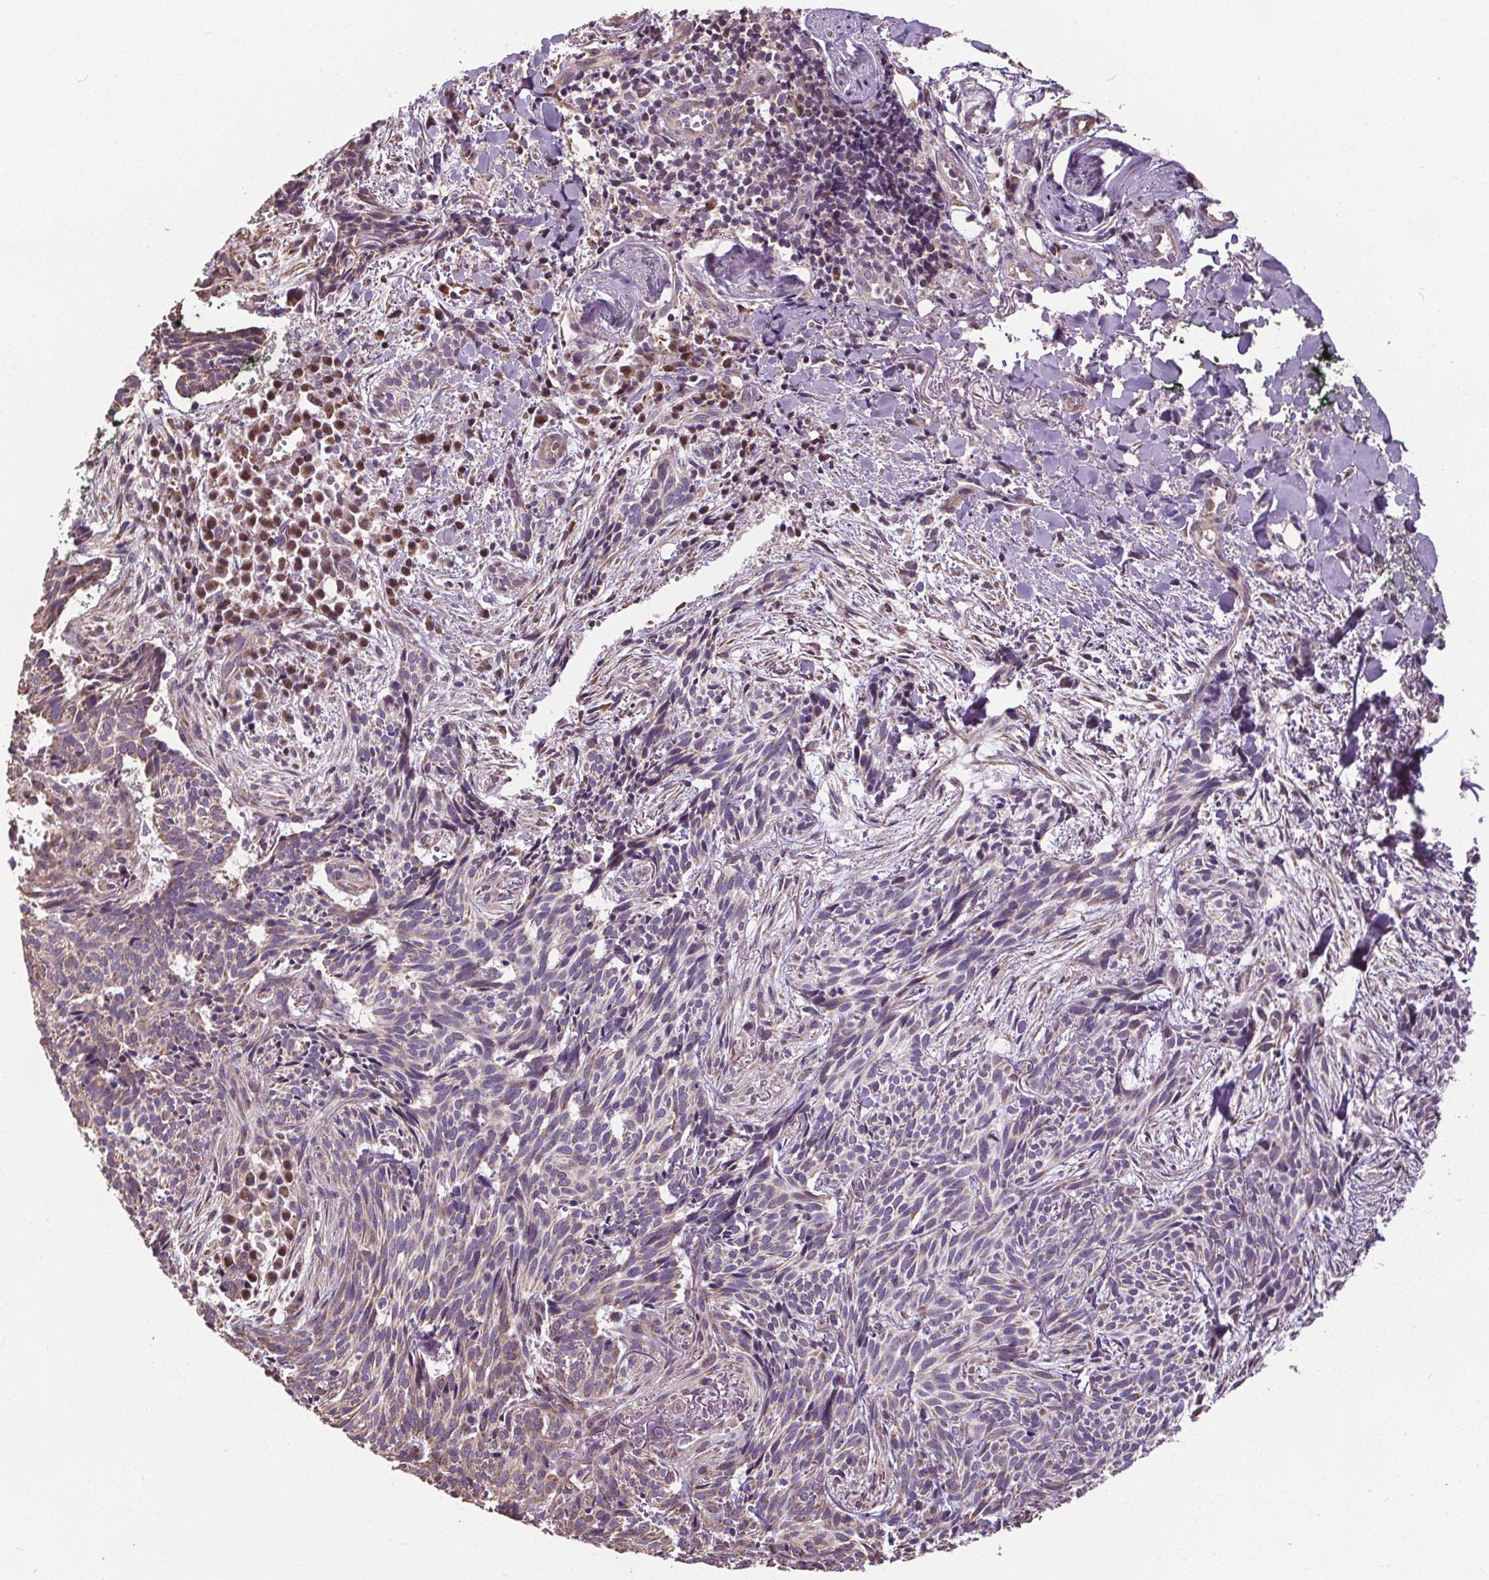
{"staining": {"intensity": "weak", "quantity": "<25%", "location": "cytoplasmic/membranous"}, "tissue": "skin cancer", "cell_type": "Tumor cells", "image_type": "cancer", "snomed": [{"axis": "morphology", "description": "Basal cell carcinoma"}, {"axis": "topography", "description": "Skin"}], "caption": "A high-resolution image shows immunohistochemistry staining of skin basal cell carcinoma, which reveals no significant staining in tumor cells.", "gene": "ZNF548", "patient": {"sex": "male", "age": 71}}